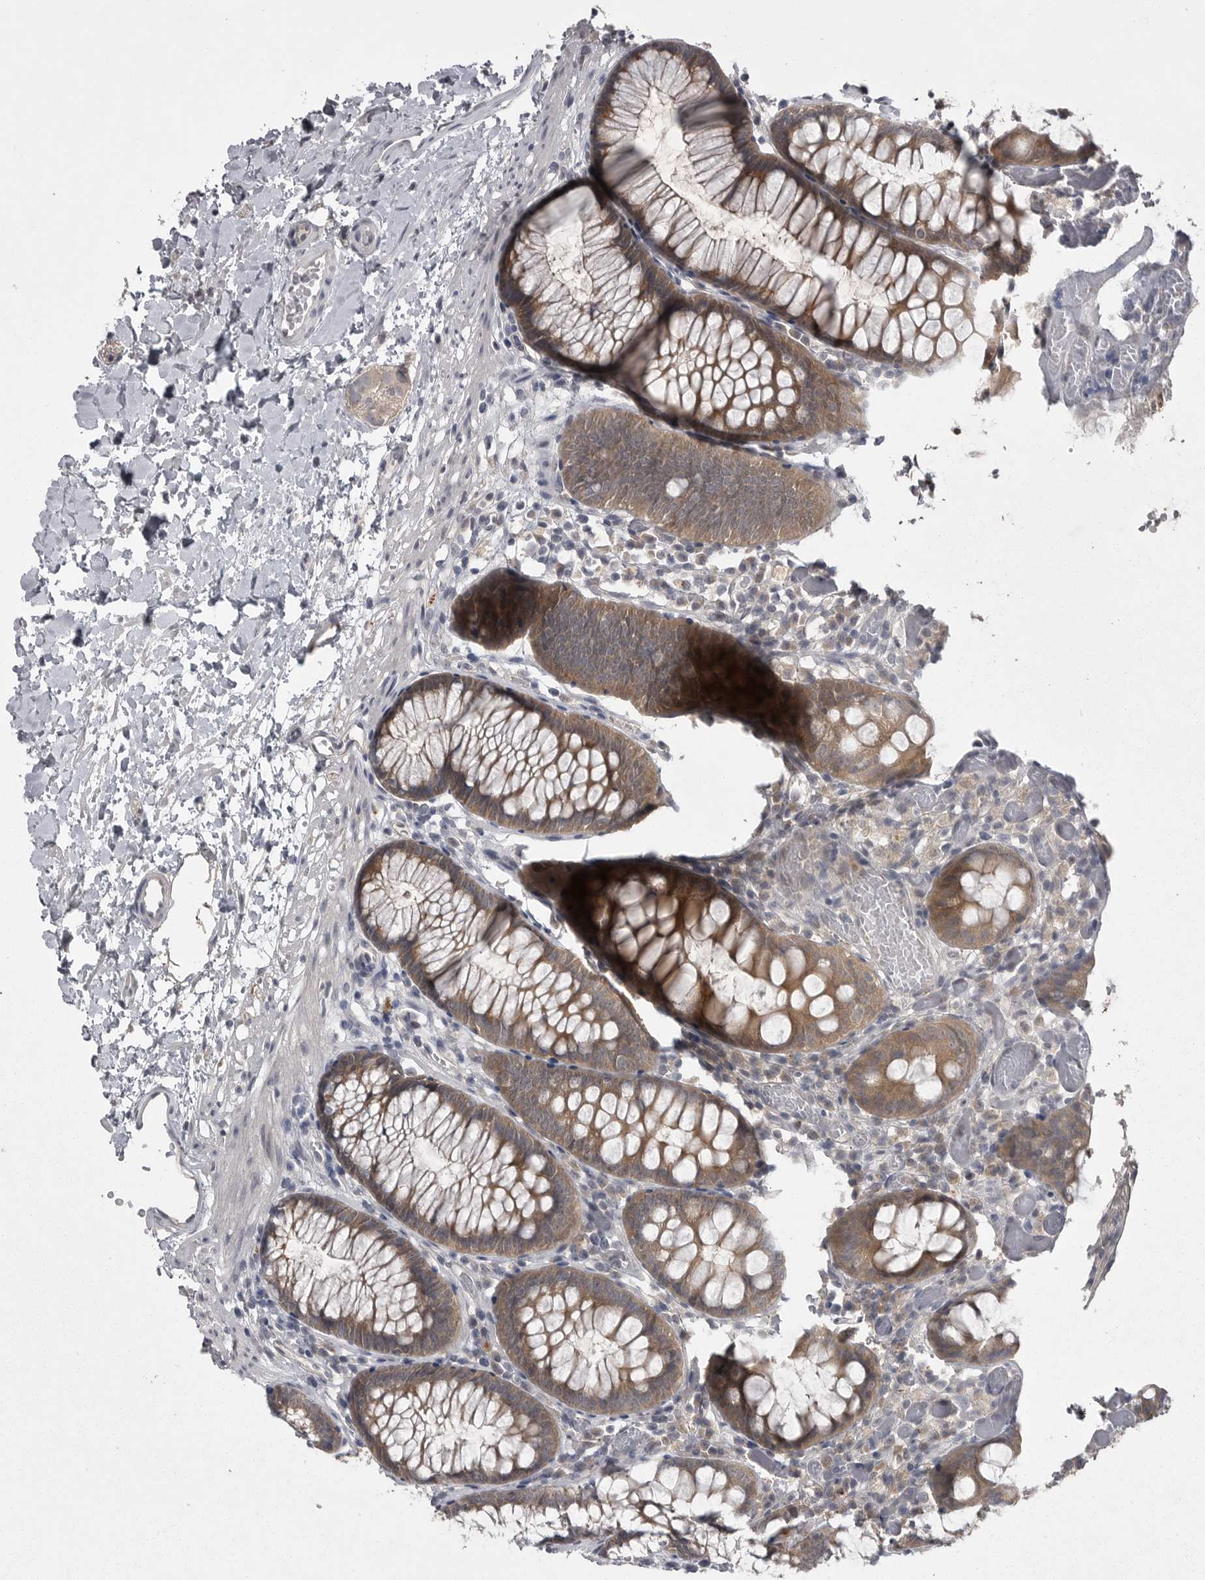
{"staining": {"intensity": "negative", "quantity": "none", "location": "none"}, "tissue": "colon", "cell_type": "Endothelial cells", "image_type": "normal", "snomed": [{"axis": "morphology", "description": "Normal tissue, NOS"}, {"axis": "topography", "description": "Colon"}], "caption": "This is a histopathology image of IHC staining of benign colon, which shows no staining in endothelial cells. (DAB immunohistochemistry (IHC), high magnification).", "gene": "PHF13", "patient": {"sex": "male", "age": 14}}